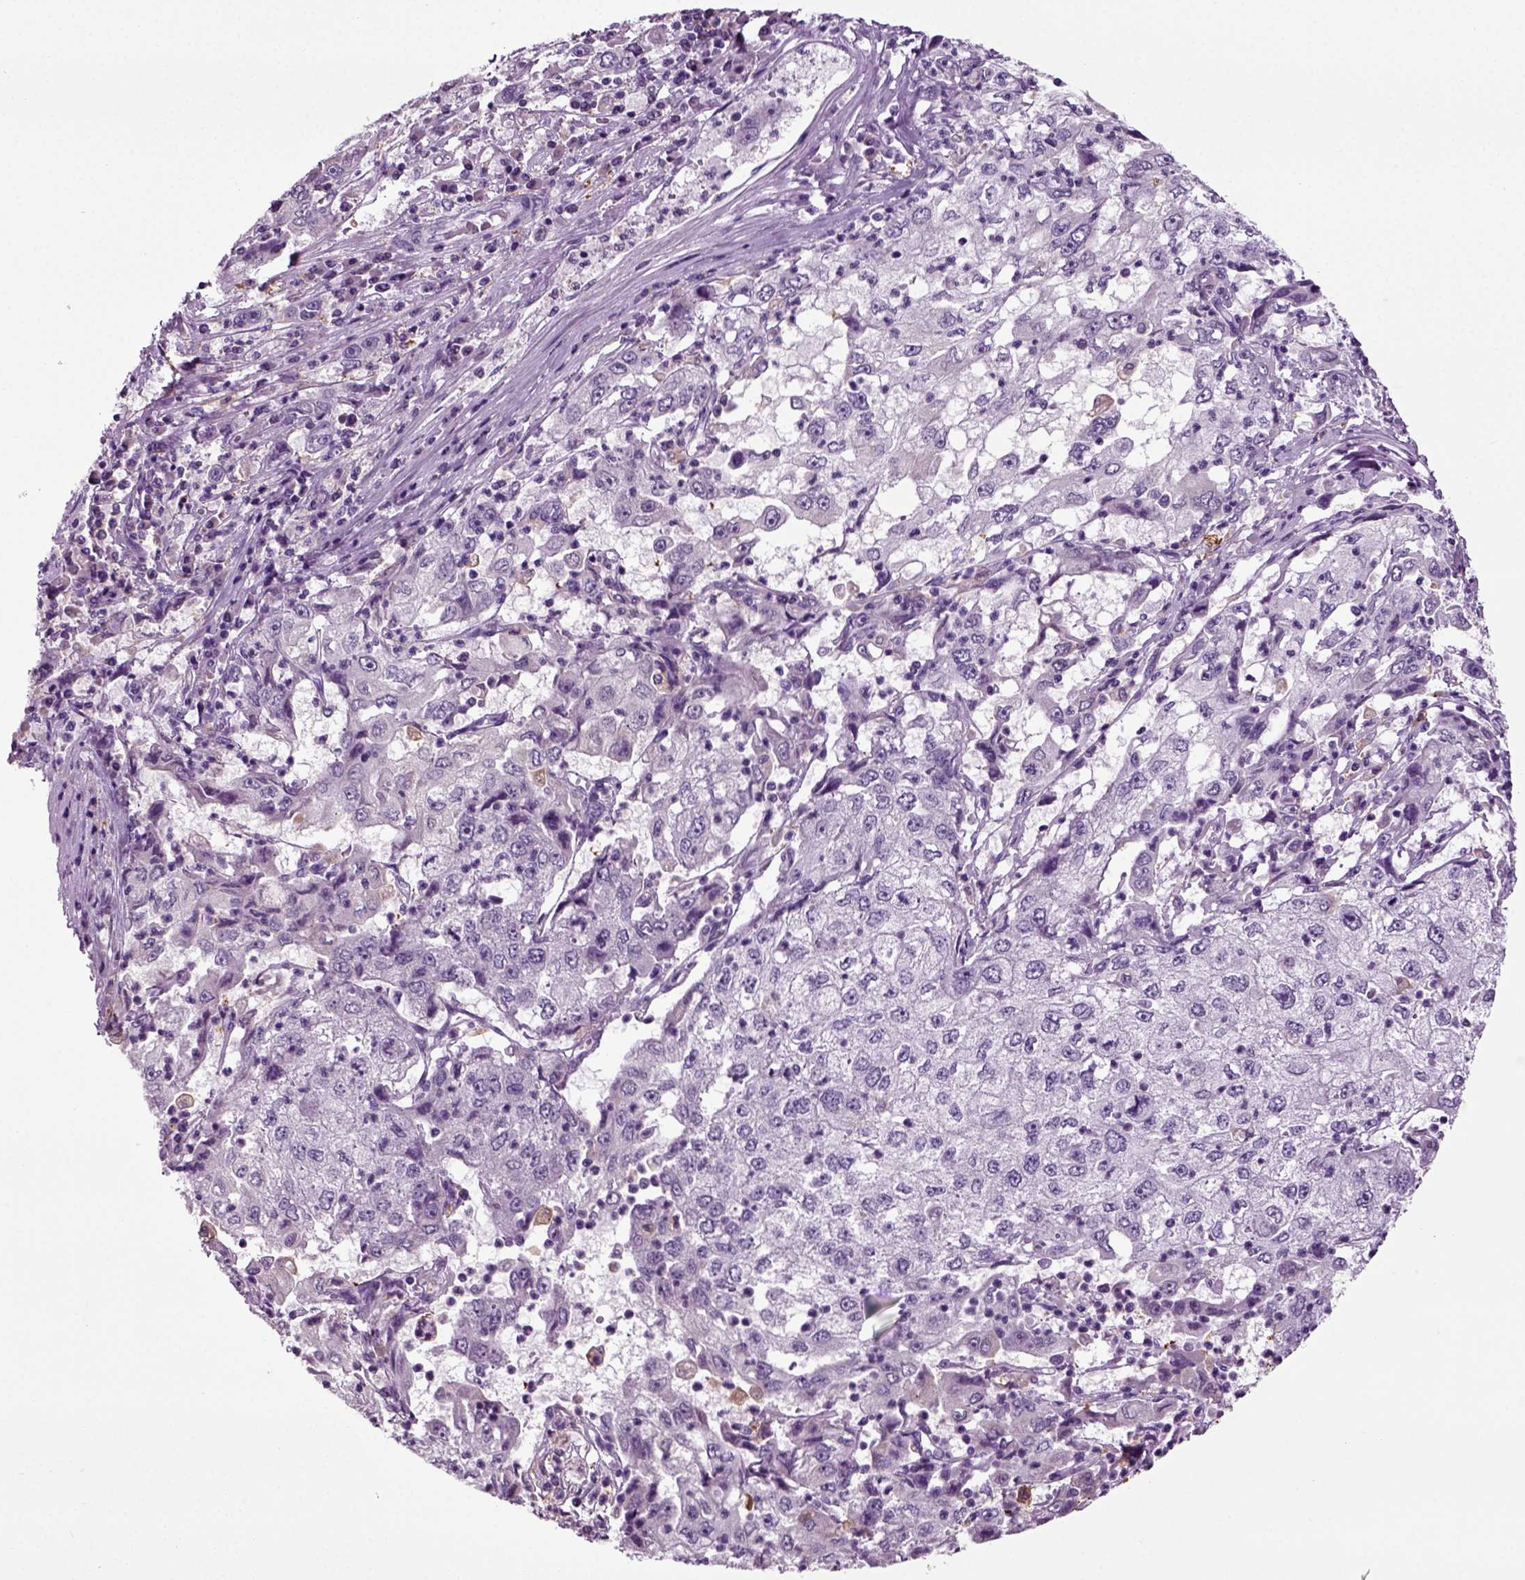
{"staining": {"intensity": "negative", "quantity": "none", "location": "none"}, "tissue": "cervical cancer", "cell_type": "Tumor cells", "image_type": "cancer", "snomed": [{"axis": "morphology", "description": "Squamous cell carcinoma, NOS"}, {"axis": "topography", "description": "Cervix"}], "caption": "An image of cervical cancer stained for a protein displays no brown staining in tumor cells. (DAB IHC, high magnification).", "gene": "DNAH10", "patient": {"sex": "female", "age": 36}}